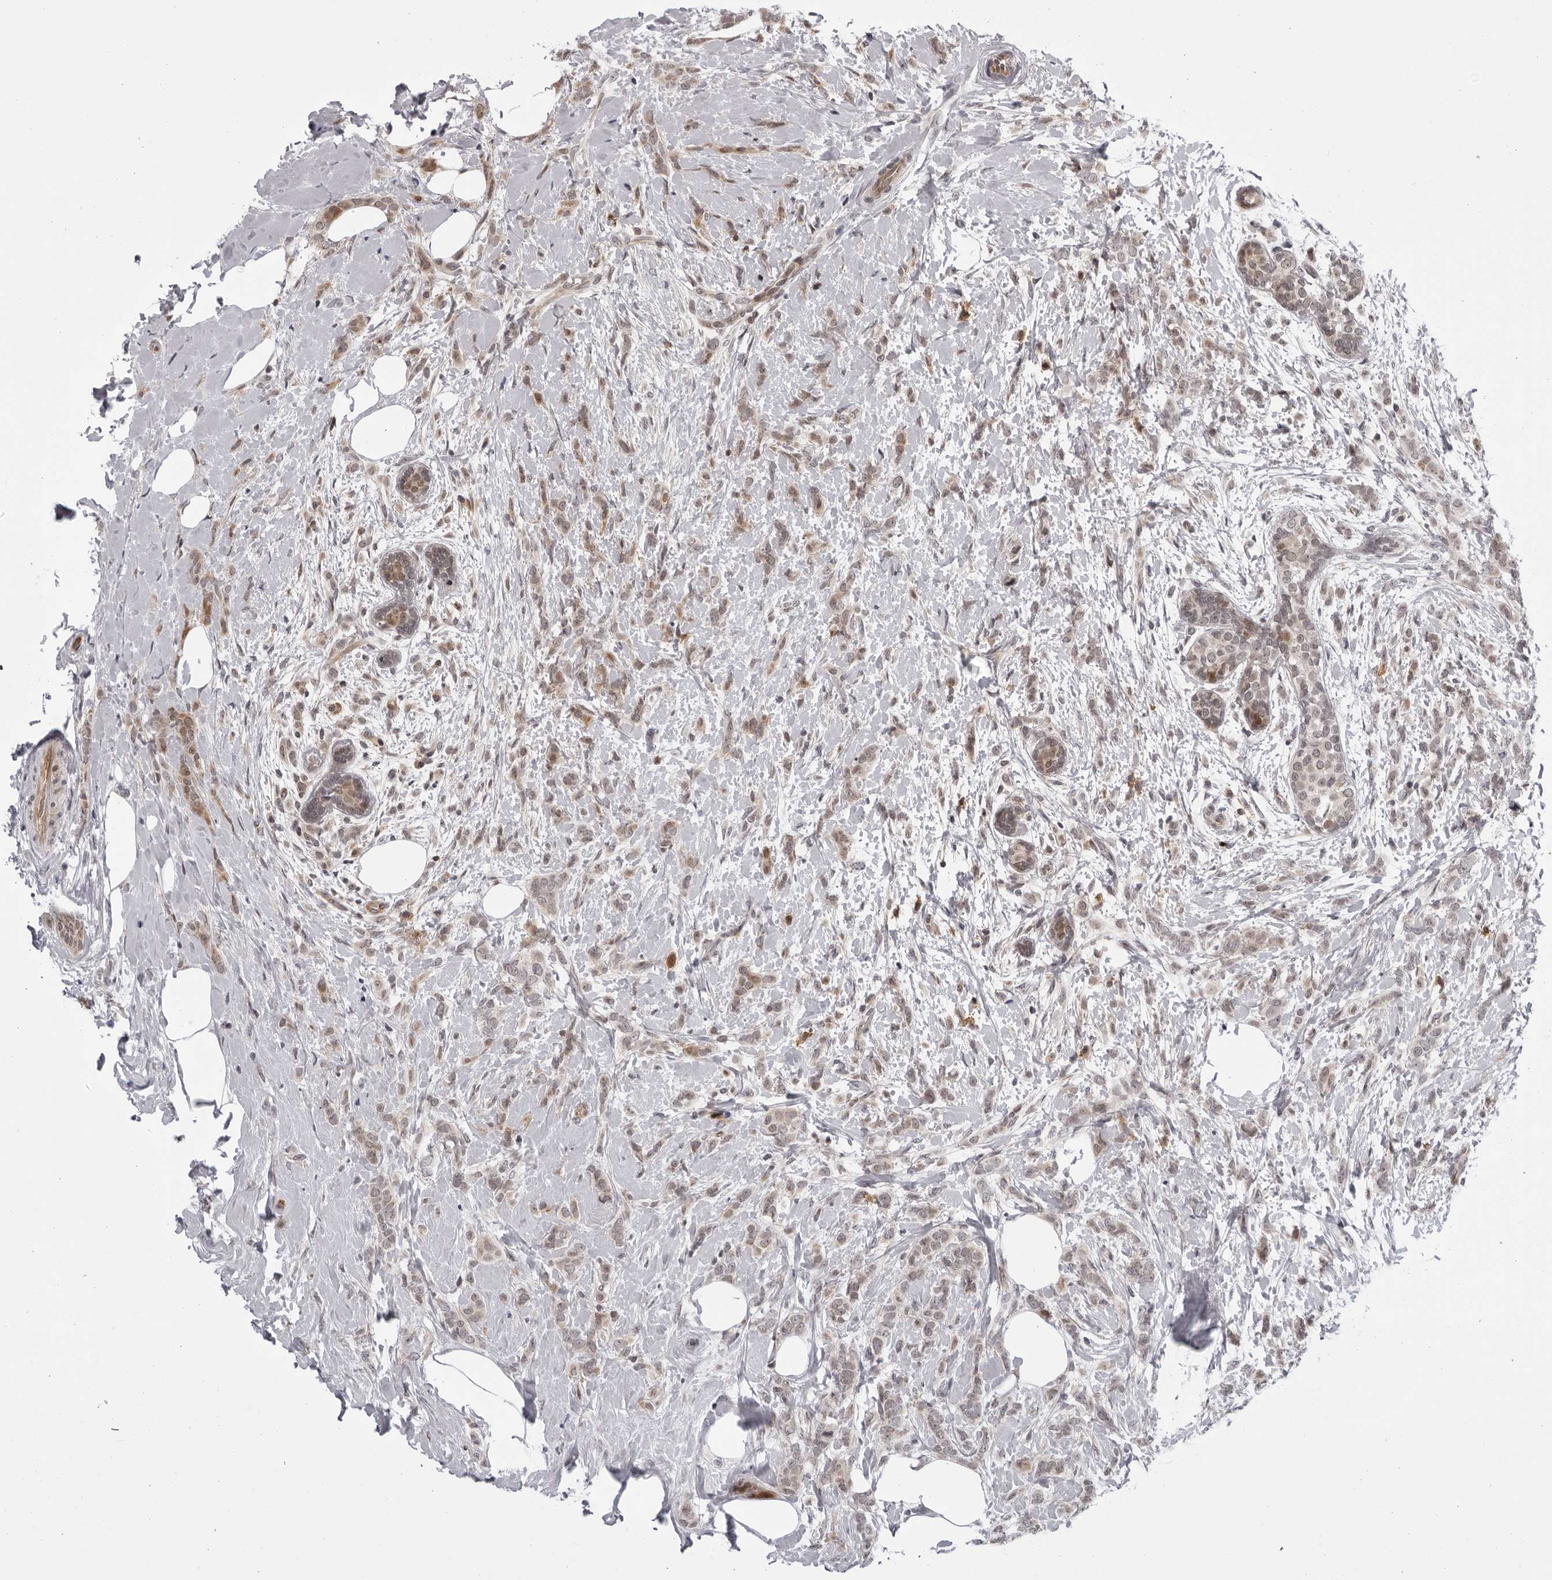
{"staining": {"intensity": "weak", "quantity": ">75%", "location": "cytoplasmic/membranous"}, "tissue": "breast cancer", "cell_type": "Tumor cells", "image_type": "cancer", "snomed": [{"axis": "morphology", "description": "Lobular carcinoma, in situ"}, {"axis": "morphology", "description": "Lobular carcinoma"}, {"axis": "topography", "description": "Breast"}], "caption": "Immunohistochemistry (IHC) histopathology image of neoplastic tissue: breast cancer stained using immunohistochemistry (IHC) shows low levels of weak protein expression localized specifically in the cytoplasmic/membranous of tumor cells, appearing as a cytoplasmic/membranous brown color.", "gene": "GCSAML", "patient": {"sex": "female", "age": 41}}